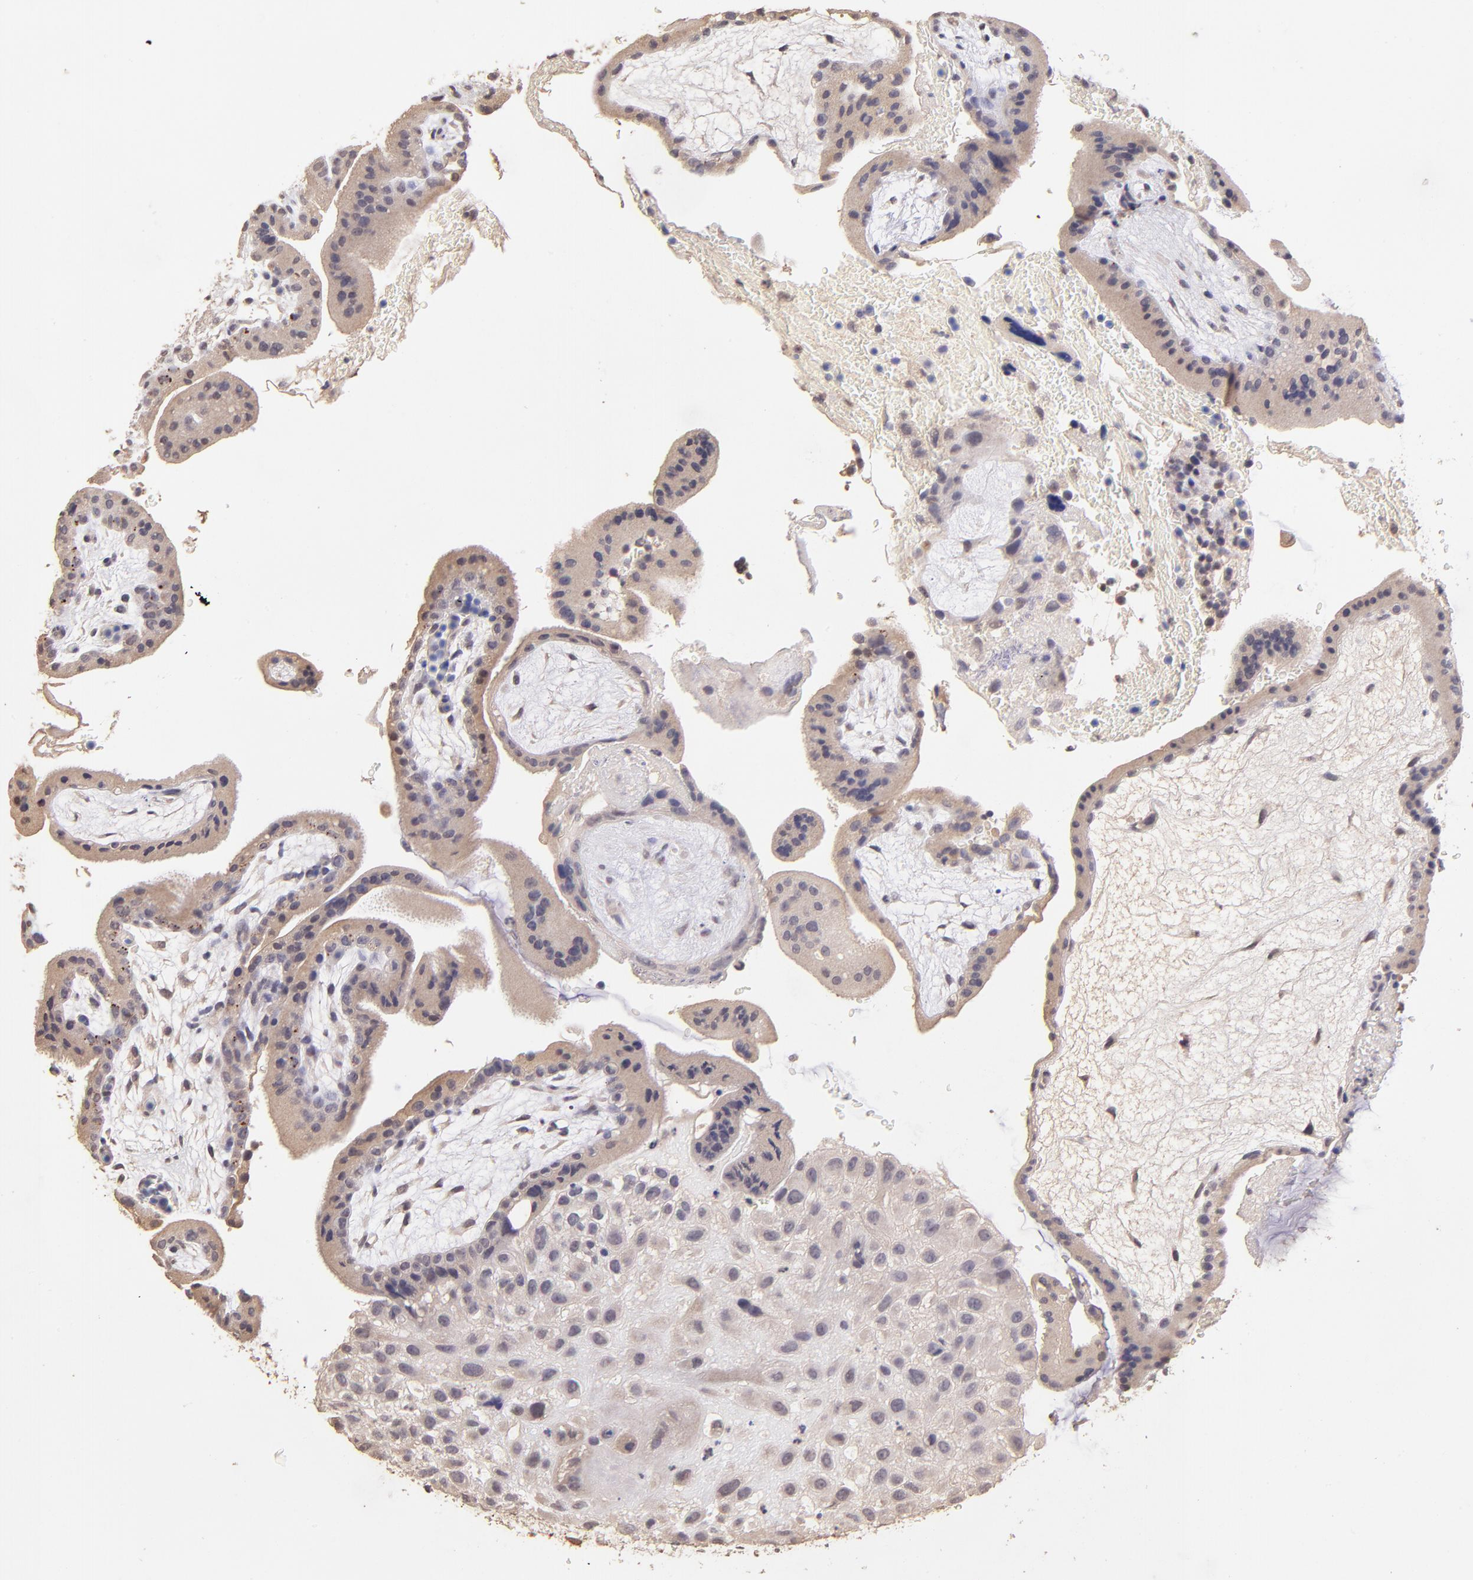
{"staining": {"intensity": "weak", "quantity": ">75%", "location": "cytoplasmic/membranous"}, "tissue": "placenta", "cell_type": "Decidual cells", "image_type": "normal", "snomed": [{"axis": "morphology", "description": "Normal tissue, NOS"}, {"axis": "topography", "description": "Placenta"}], "caption": "An immunohistochemistry (IHC) image of normal tissue is shown. Protein staining in brown highlights weak cytoplasmic/membranous positivity in placenta within decidual cells.", "gene": "RNASEL", "patient": {"sex": "female", "age": 35}}